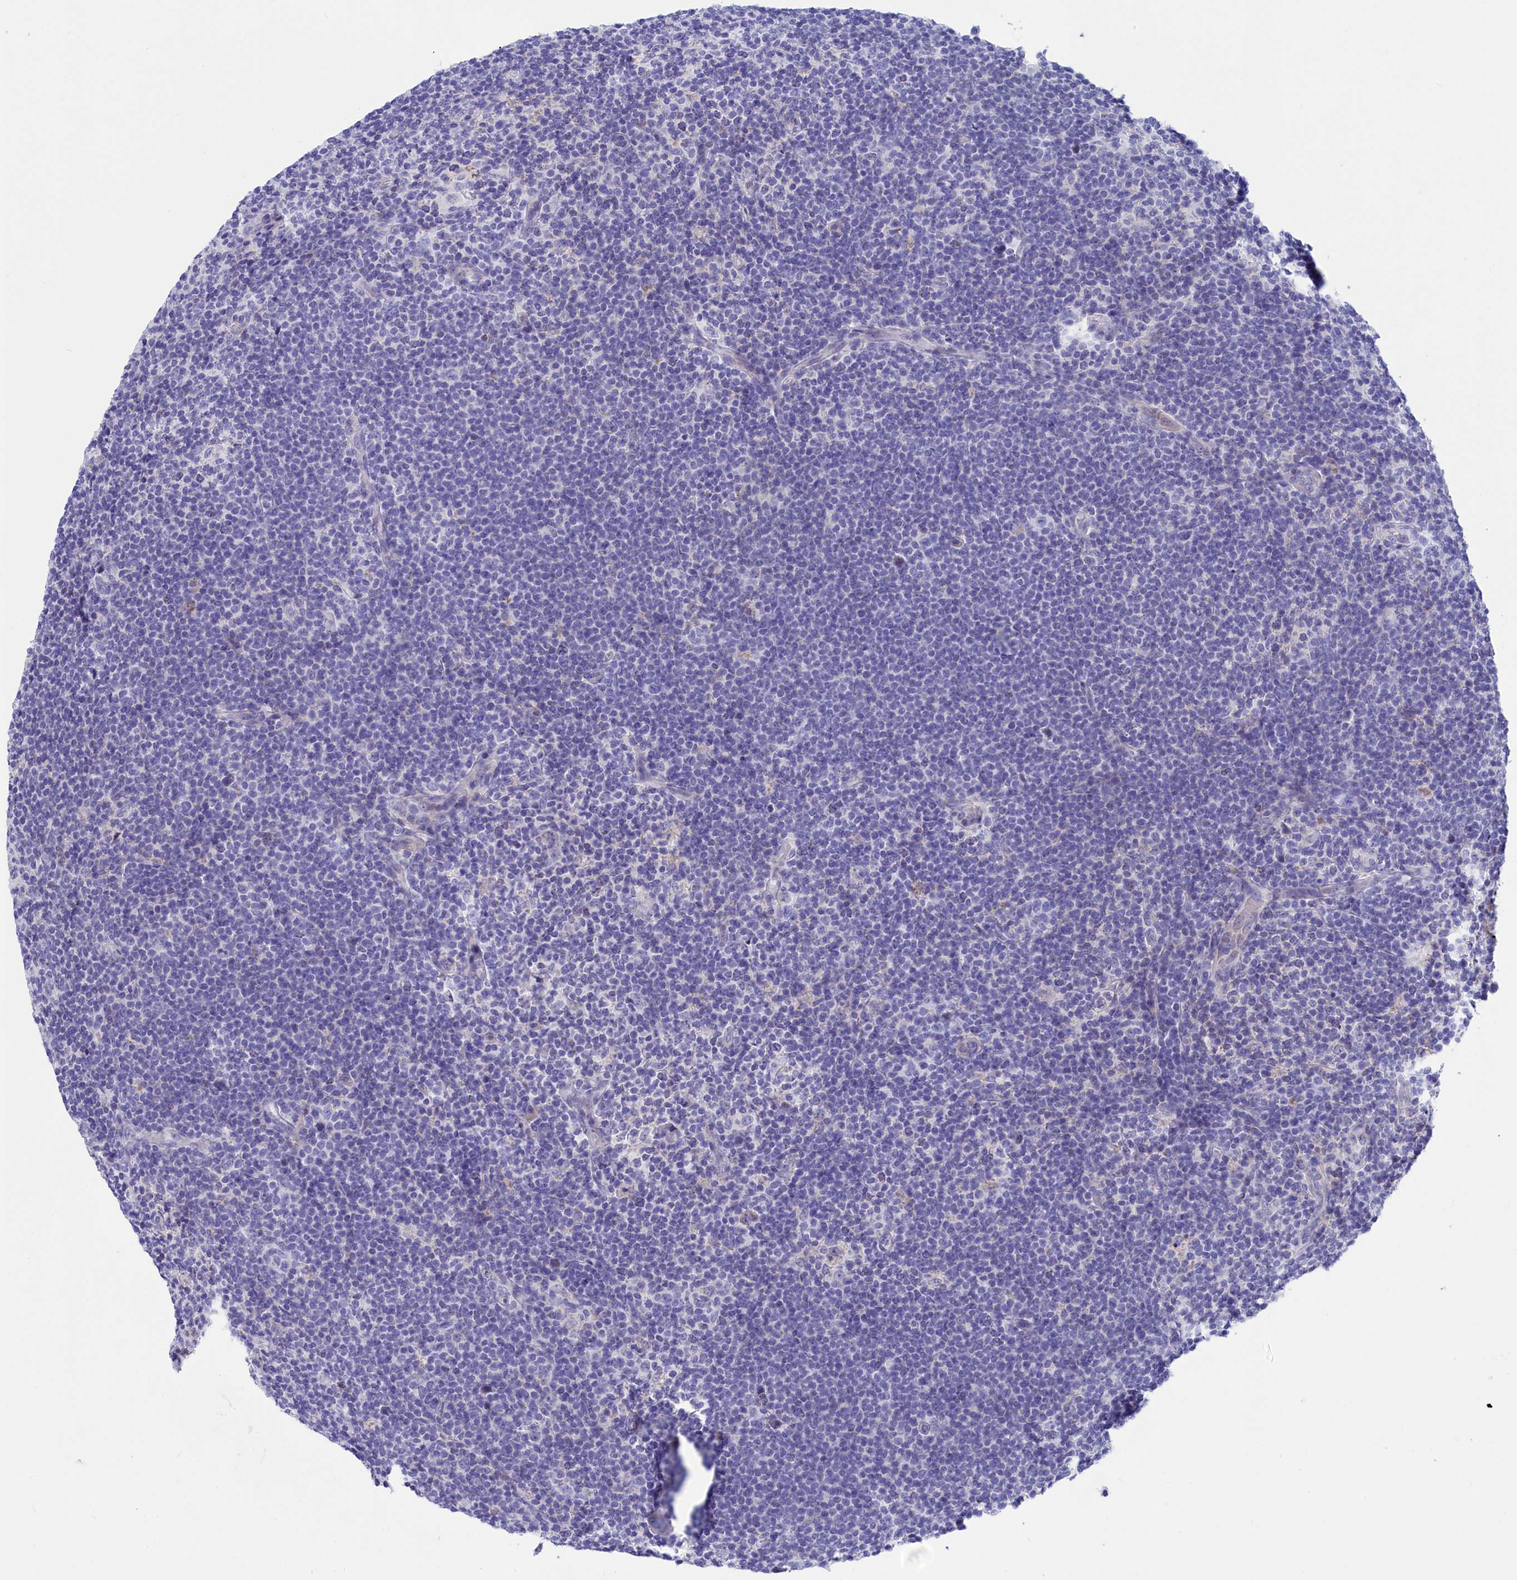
{"staining": {"intensity": "negative", "quantity": "none", "location": "none"}, "tissue": "lymphoma", "cell_type": "Tumor cells", "image_type": "cancer", "snomed": [{"axis": "morphology", "description": "Hodgkin's disease, NOS"}, {"axis": "topography", "description": "Lymph node"}], "caption": "Image shows no significant protein staining in tumor cells of lymphoma.", "gene": "PRDM12", "patient": {"sex": "female", "age": 57}}